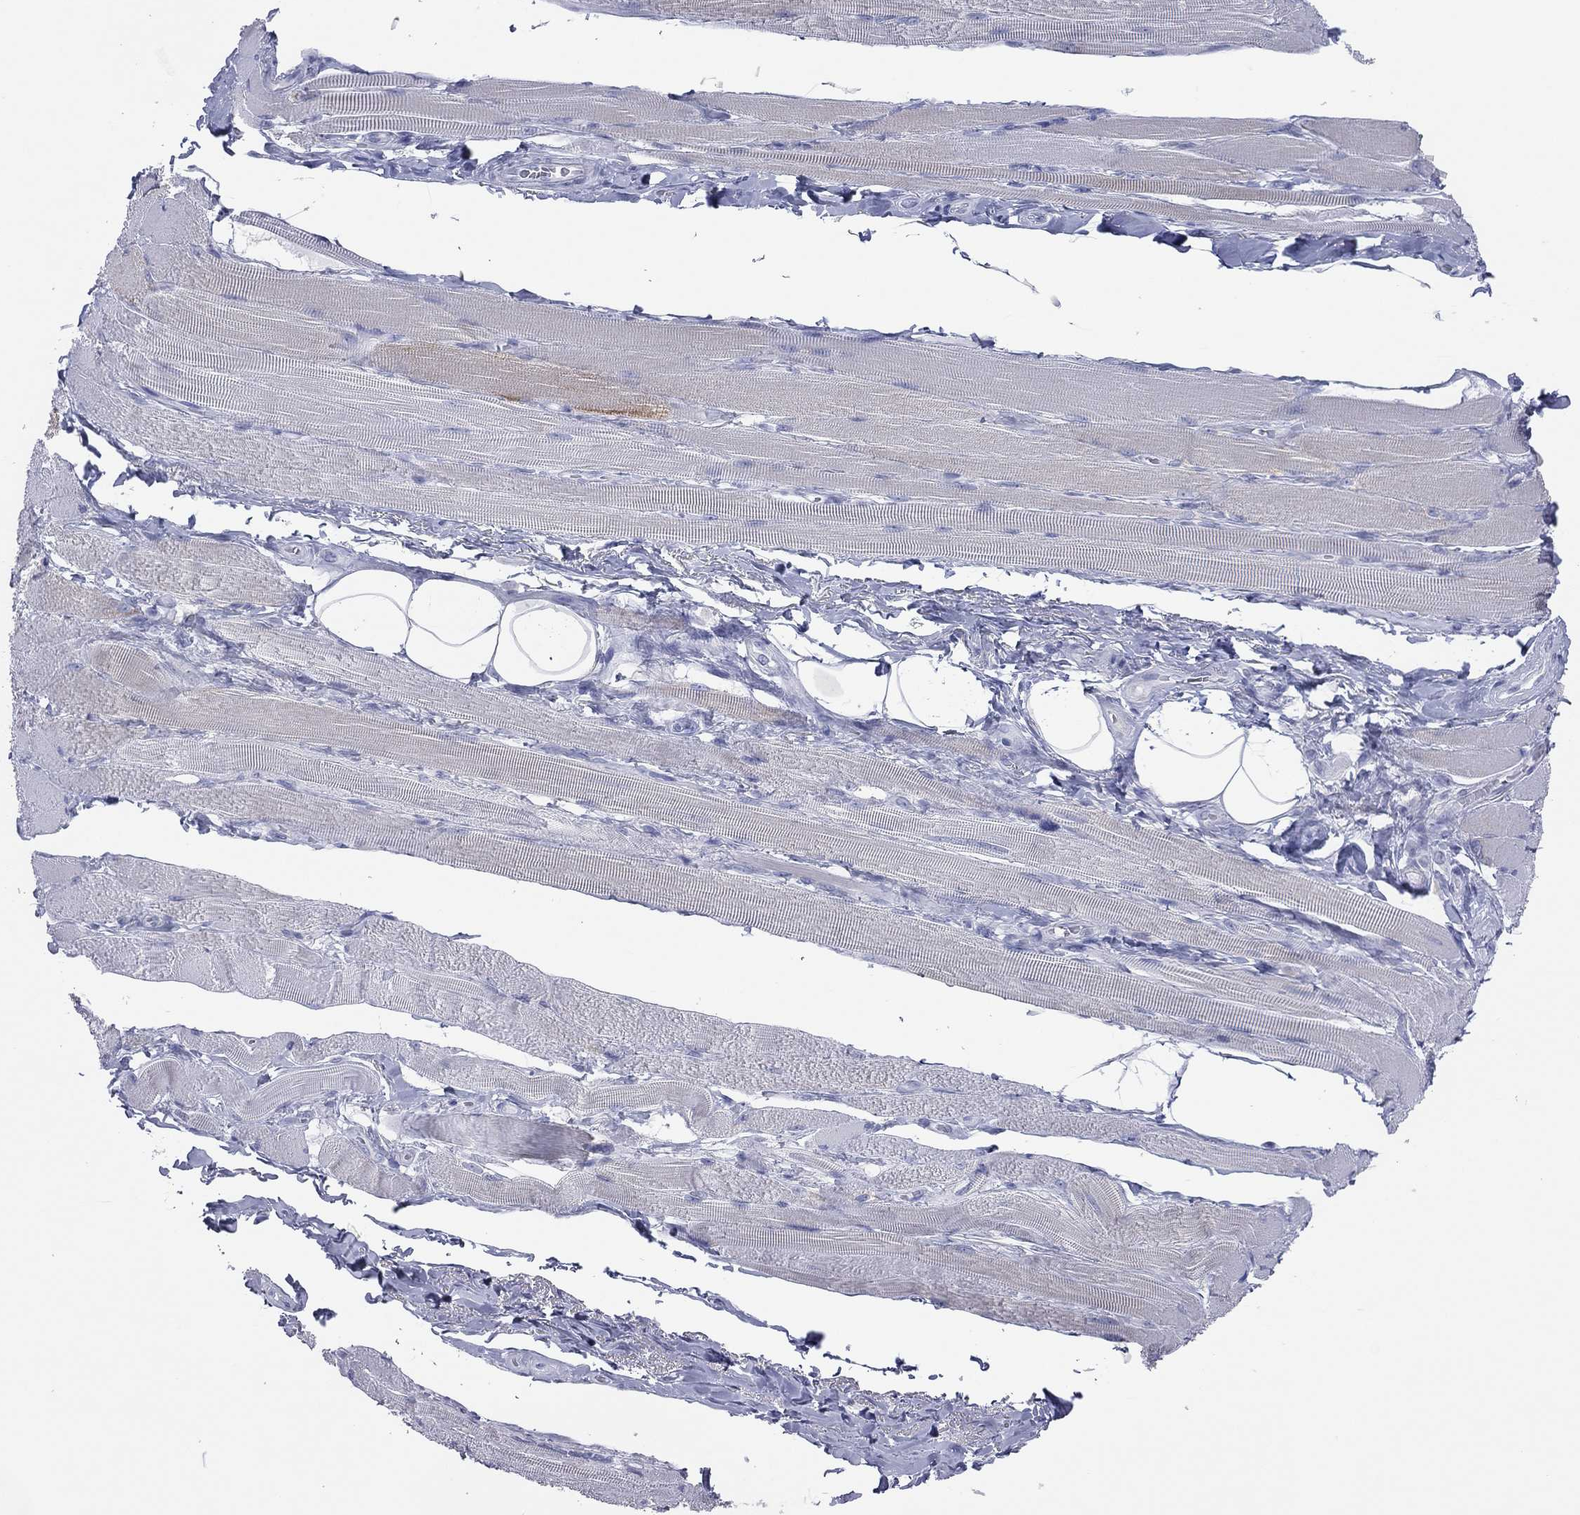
{"staining": {"intensity": "negative", "quantity": "none", "location": "none"}, "tissue": "skeletal muscle", "cell_type": "Myocytes", "image_type": "normal", "snomed": [{"axis": "morphology", "description": "Normal tissue, NOS"}, {"axis": "topography", "description": "Skeletal muscle"}, {"axis": "topography", "description": "Anal"}, {"axis": "topography", "description": "Peripheral nerve tissue"}], "caption": "This is an immunohistochemistry photomicrograph of unremarkable human skeletal muscle. There is no expression in myocytes.", "gene": "VSIG10", "patient": {"sex": "male", "age": 53}}